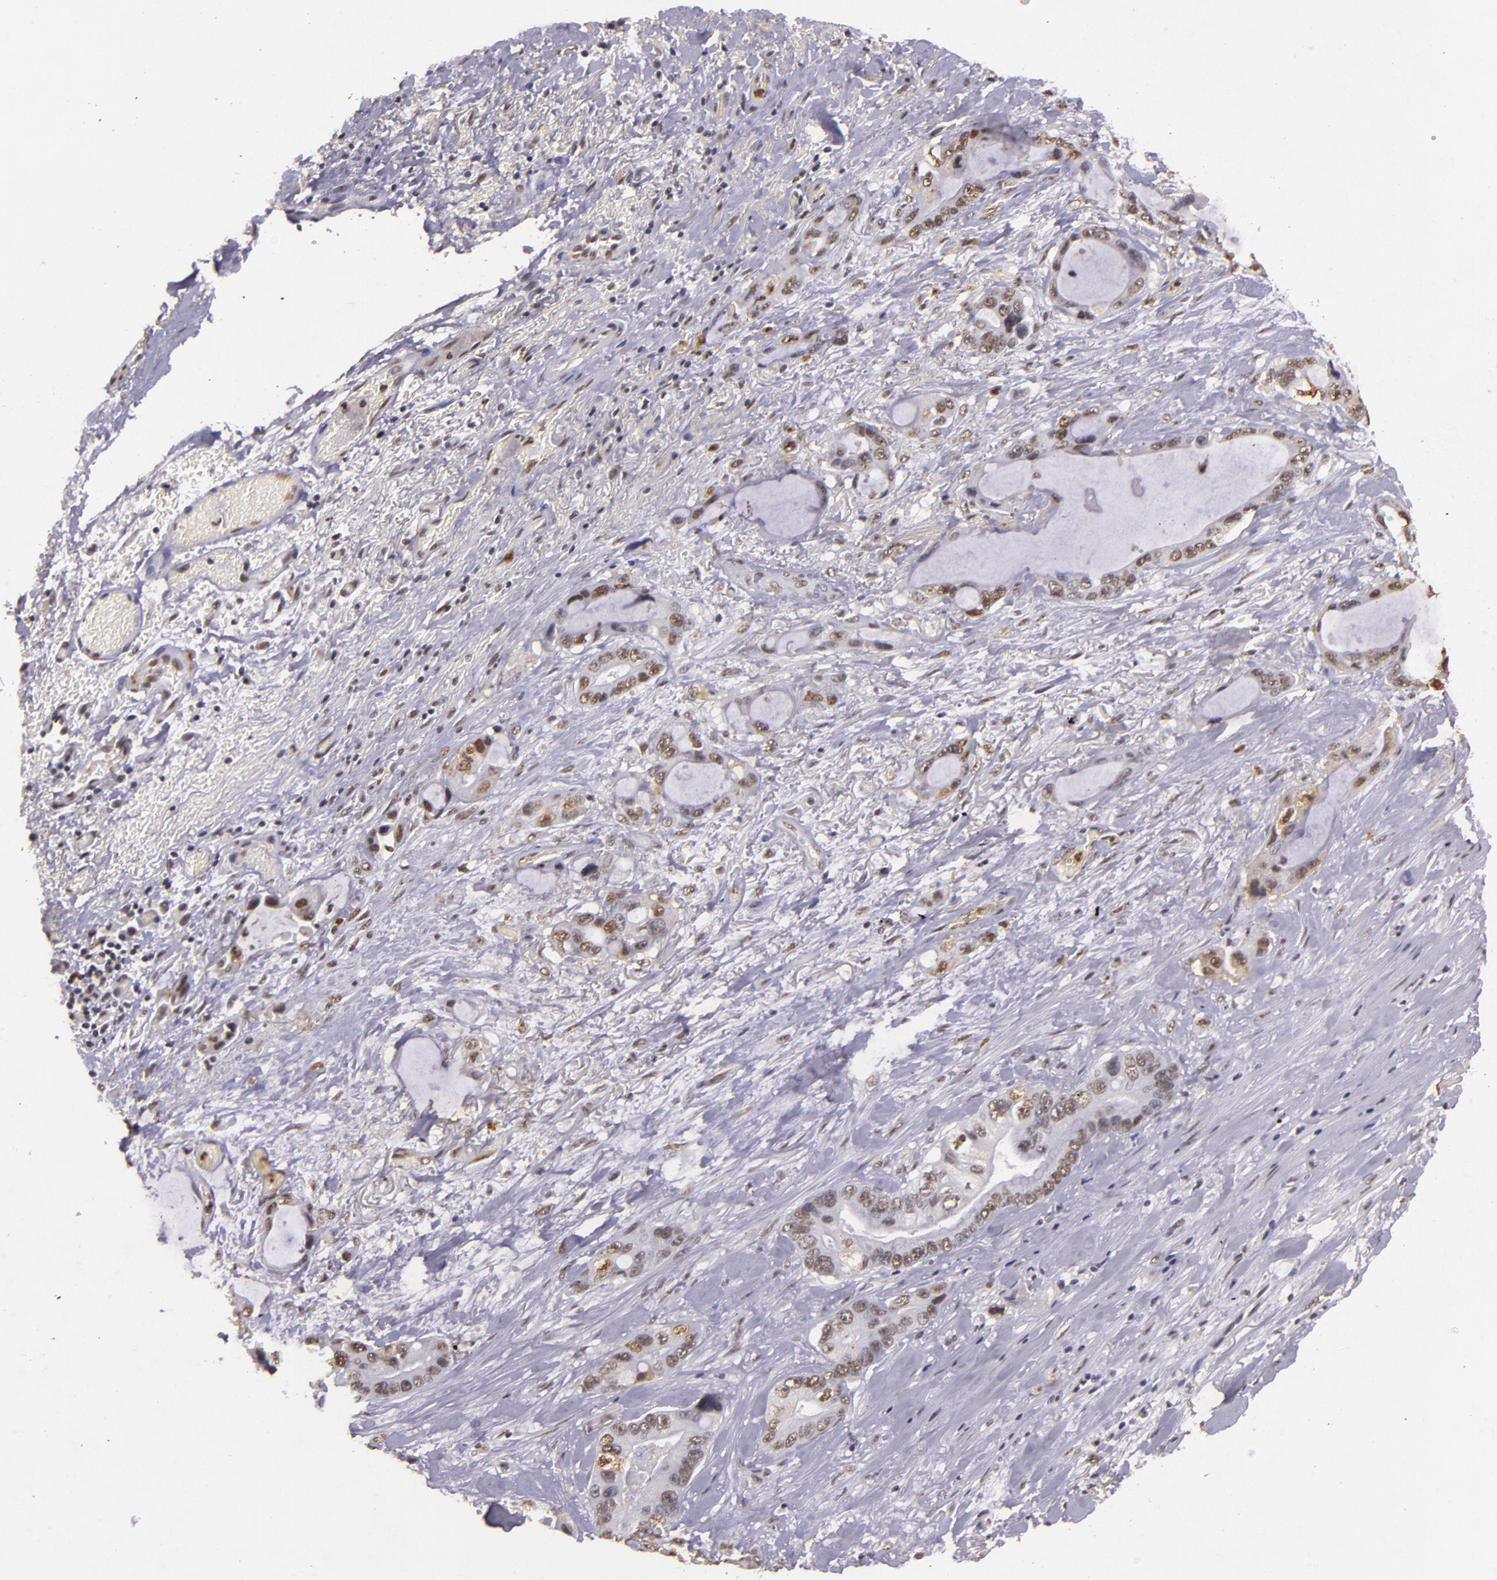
{"staining": {"intensity": "weak", "quantity": ">75%", "location": "nuclear"}, "tissue": "pancreatic cancer", "cell_type": "Tumor cells", "image_type": "cancer", "snomed": [{"axis": "morphology", "description": "Adenocarcinoma, NOS"}, {"axis": "topography", "description": "Pancreas"}, {"axis": "topography", "description": "Stomach, upper"}], "caption": "A micrograph of pancreatic adenocarcinoma stained for a protein shows weak nuclear brown staining in tumor cells.", "gene": "CBX3", "patient": {"sex": "male", "age": 77}}